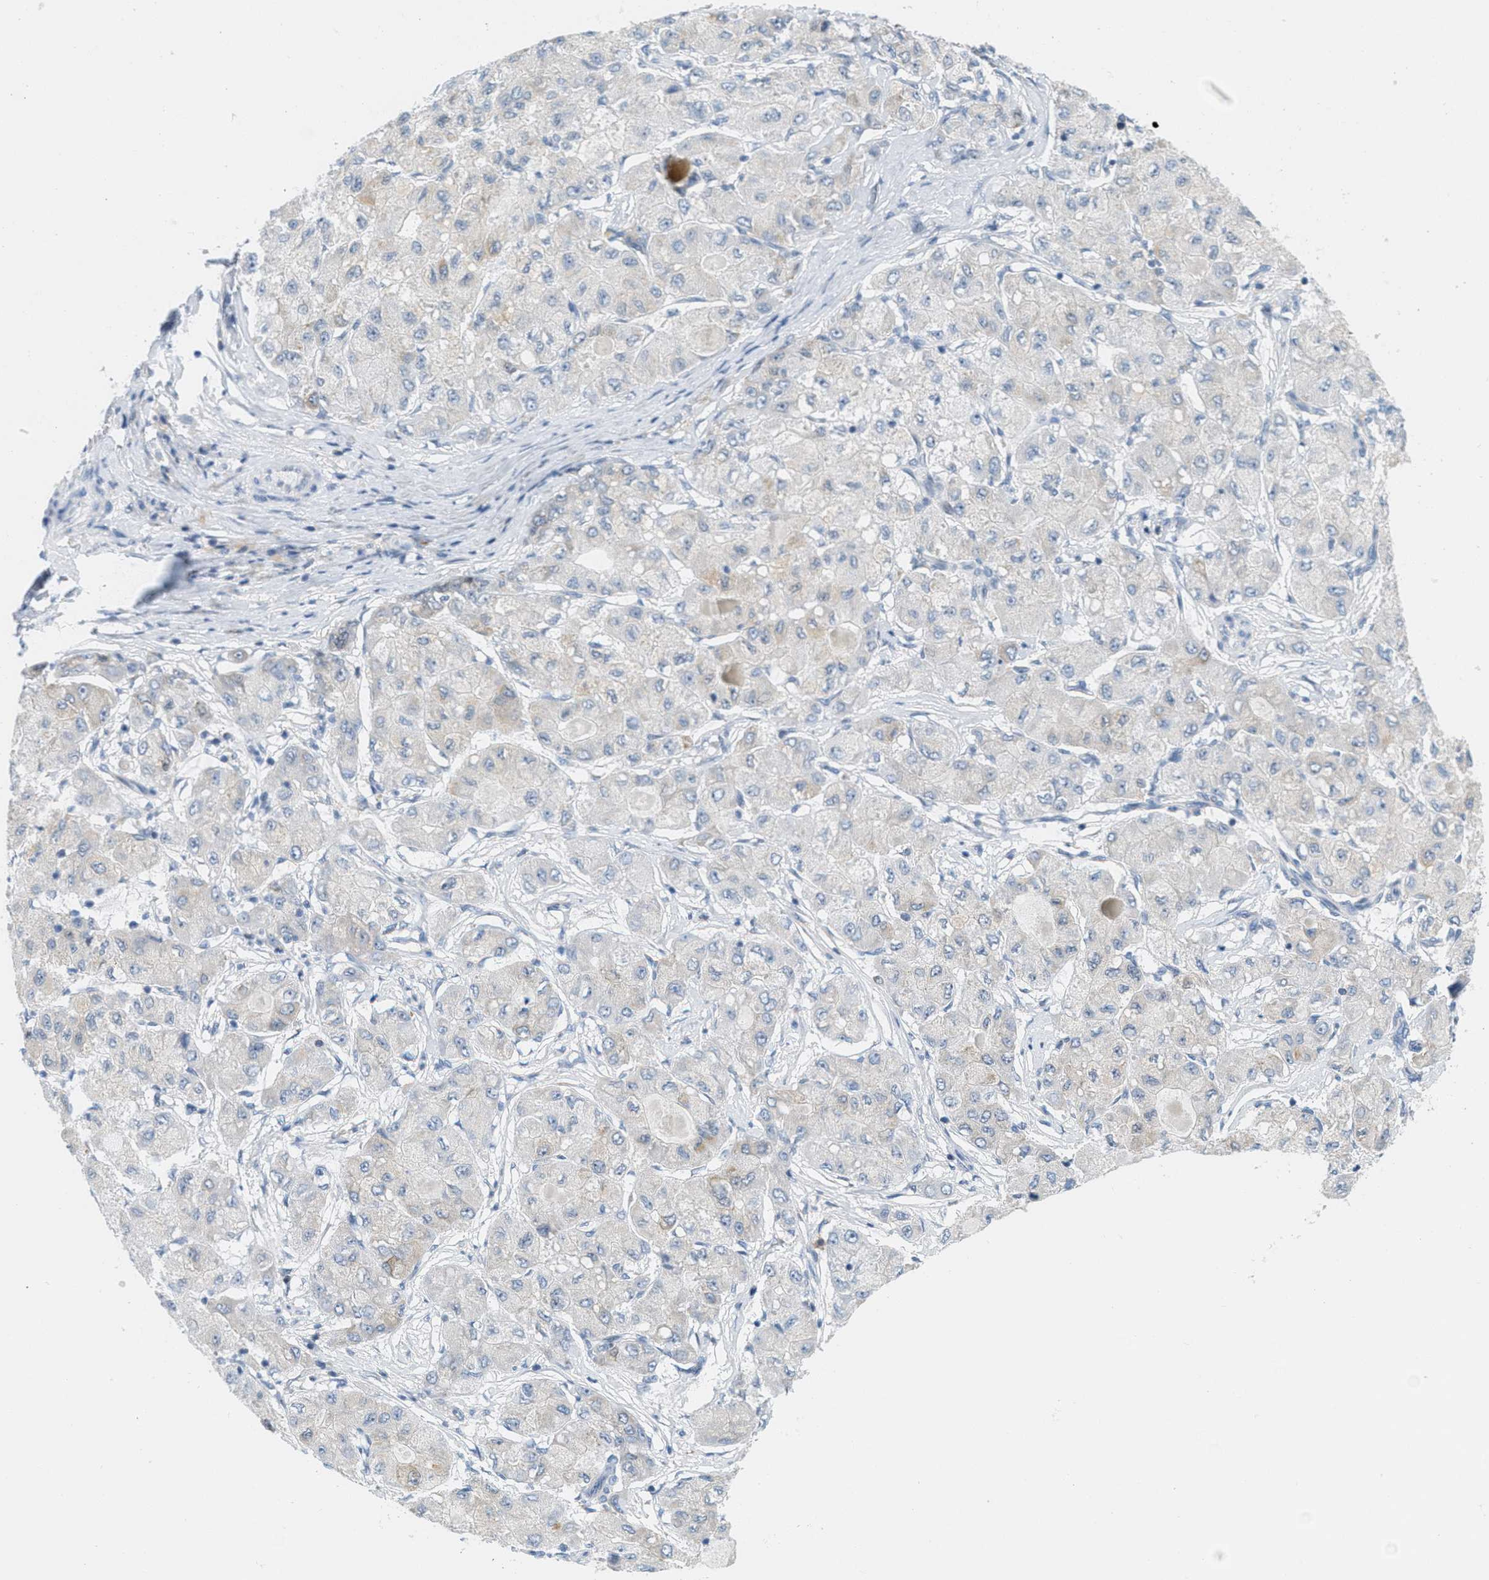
{"staining": {"intensity": "weak", "quantity": "<25%", "location": "cytoplasmic/membranous"}, "tissue": "liver cancer", "cell_type": "Tumor cells", "image_type": "cancer", "snomed": [{"axis": "morphology", "description": "Carcinoma, Hepatocellular, NOS"}, {"axis": "topography", "description": "Liver"}], "caption": "Hepatocellular carcinoma (liver) was stained to show a protein in brown. There is no significant staining in tumor cells.", "gene": "TEX264", "patient": {"sex": "male", "age": 80}}